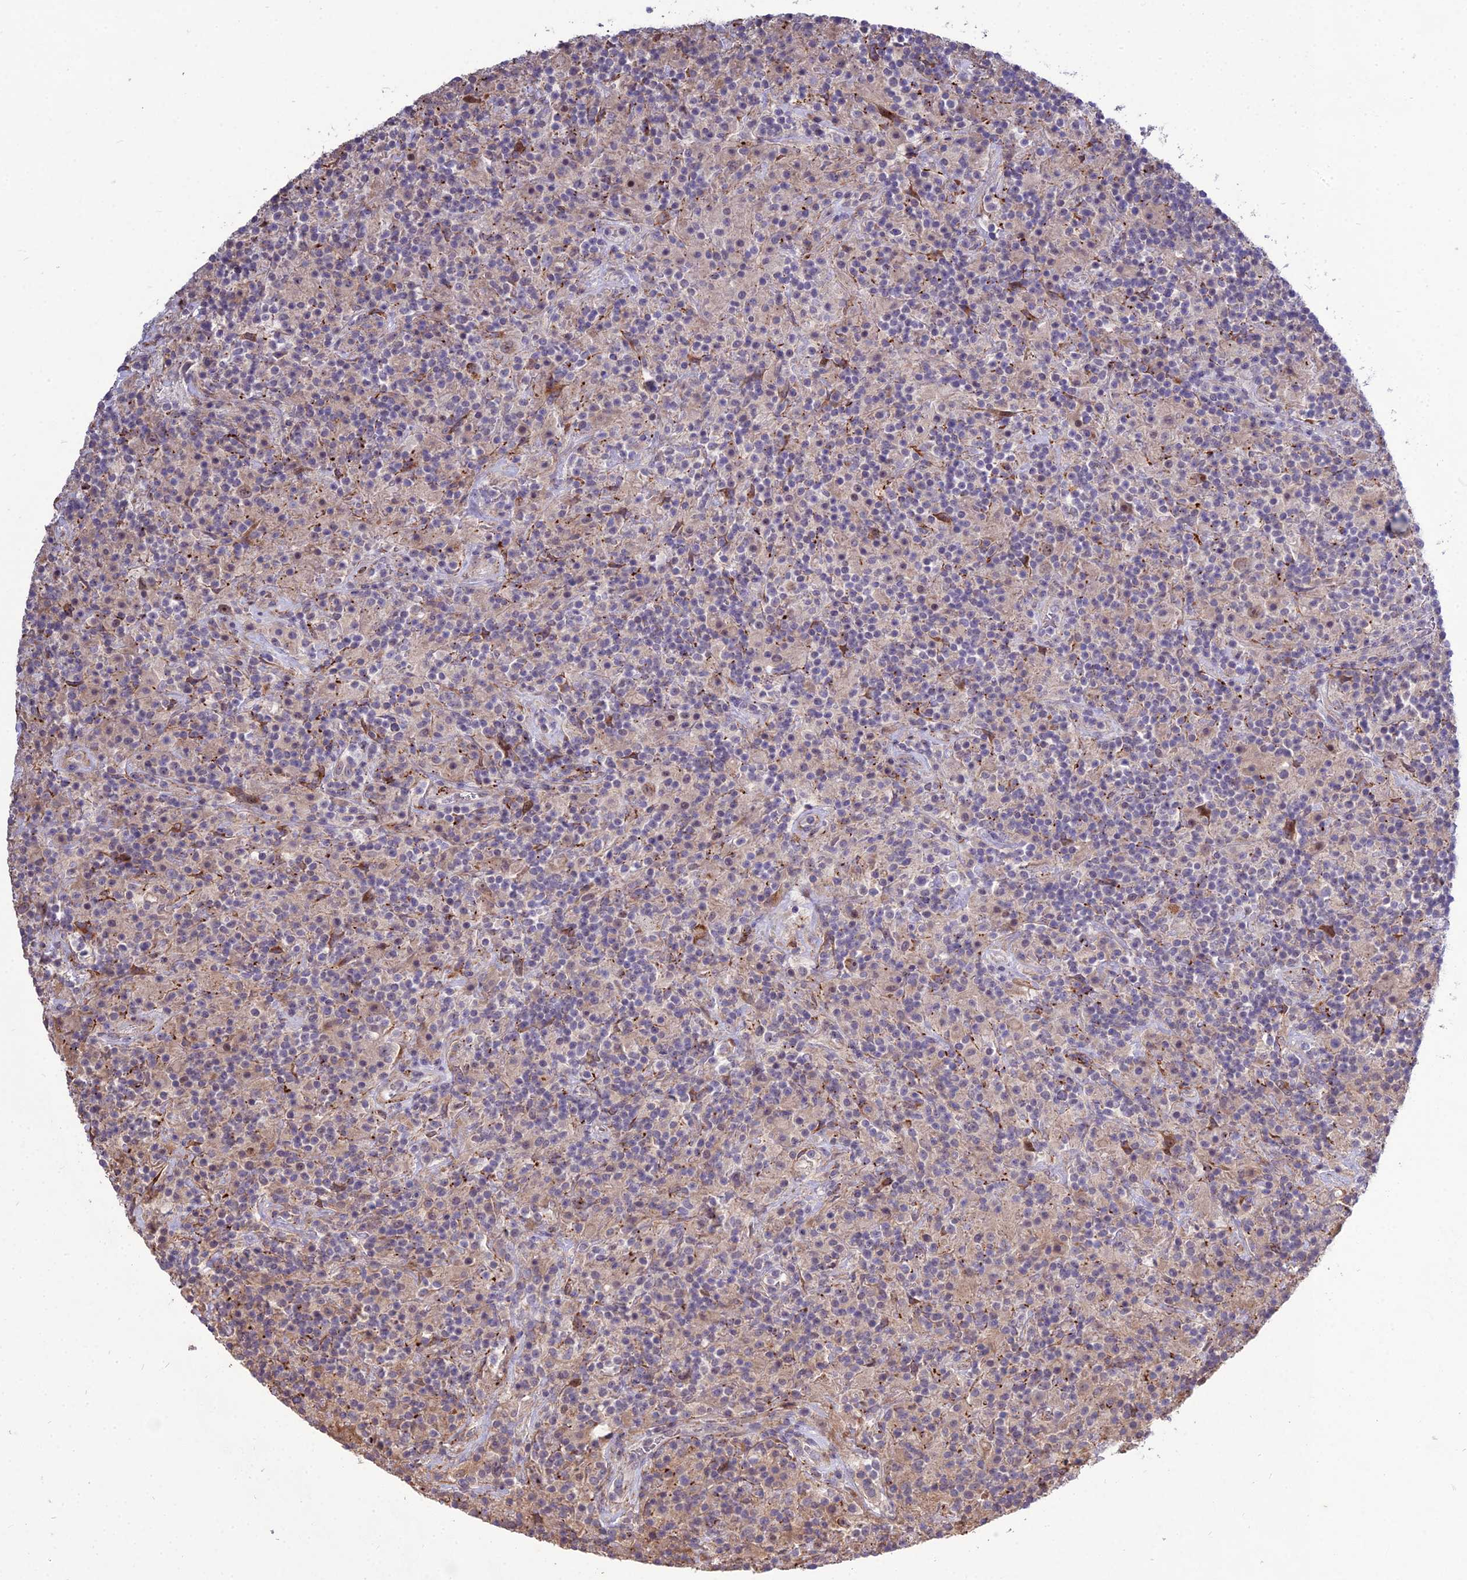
{"staining": {"intensity": "weak", "quantity": "25%-75%", "location": "nuclear"}, "tissue": "lymphoma", "cell_type": "Tumor cells", "image_type": "cancer", "snomed": [{"axis": "morphology", "description": "Hodgkin's disease, NOS"}, {"axis": "topography", "description": "Lymph node"}], "caption": "Protein staining exhibits weak nuclear expression in approximately 25%-75% of tumor cells in lymphoma. (DAB (3,3'-diaminobenzidine) IHC, brown staining for protein, blue staining for nuclei).", "gene": "TSPYL2", "patient": {"sex": "male", "age": 70}}